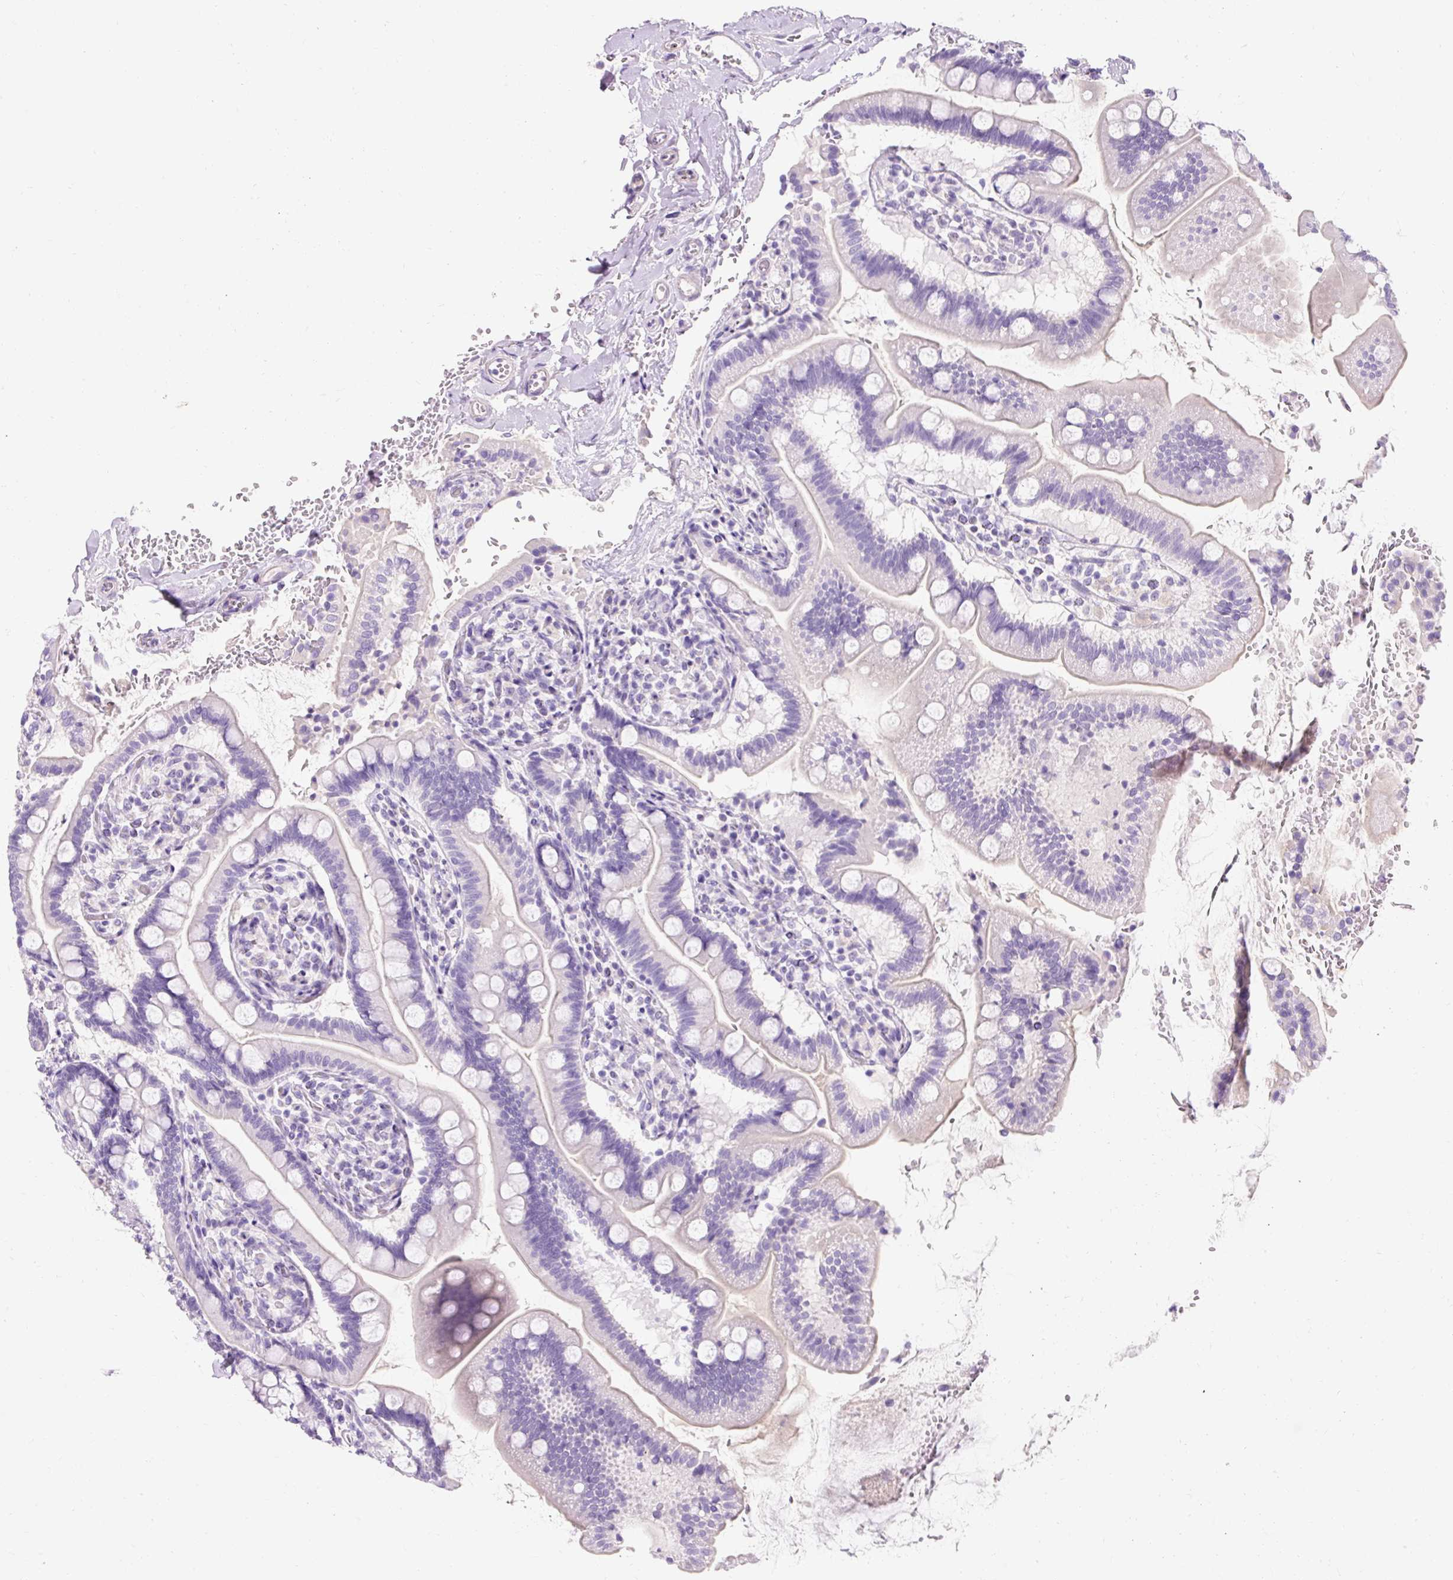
{"staining": {"intensity": "negative", "quantity": "none", "location": "none"}, "tissue": "small intestine", "cell_type": "Glandular cells", "image_type": "normal", "snomed": [{"axis": "morphology", "description": "Normal tissue, NOS"}, {"axis": "topography", "description": "Small intestine"}], "caption": "Unremarkable small intestine was stained to show a protein in brown. There is no significant positivity in glandular cells. Nuclei are stained in blue.", "gene": "TMEM213", "patient": {"sex": "female", "age": 64}}